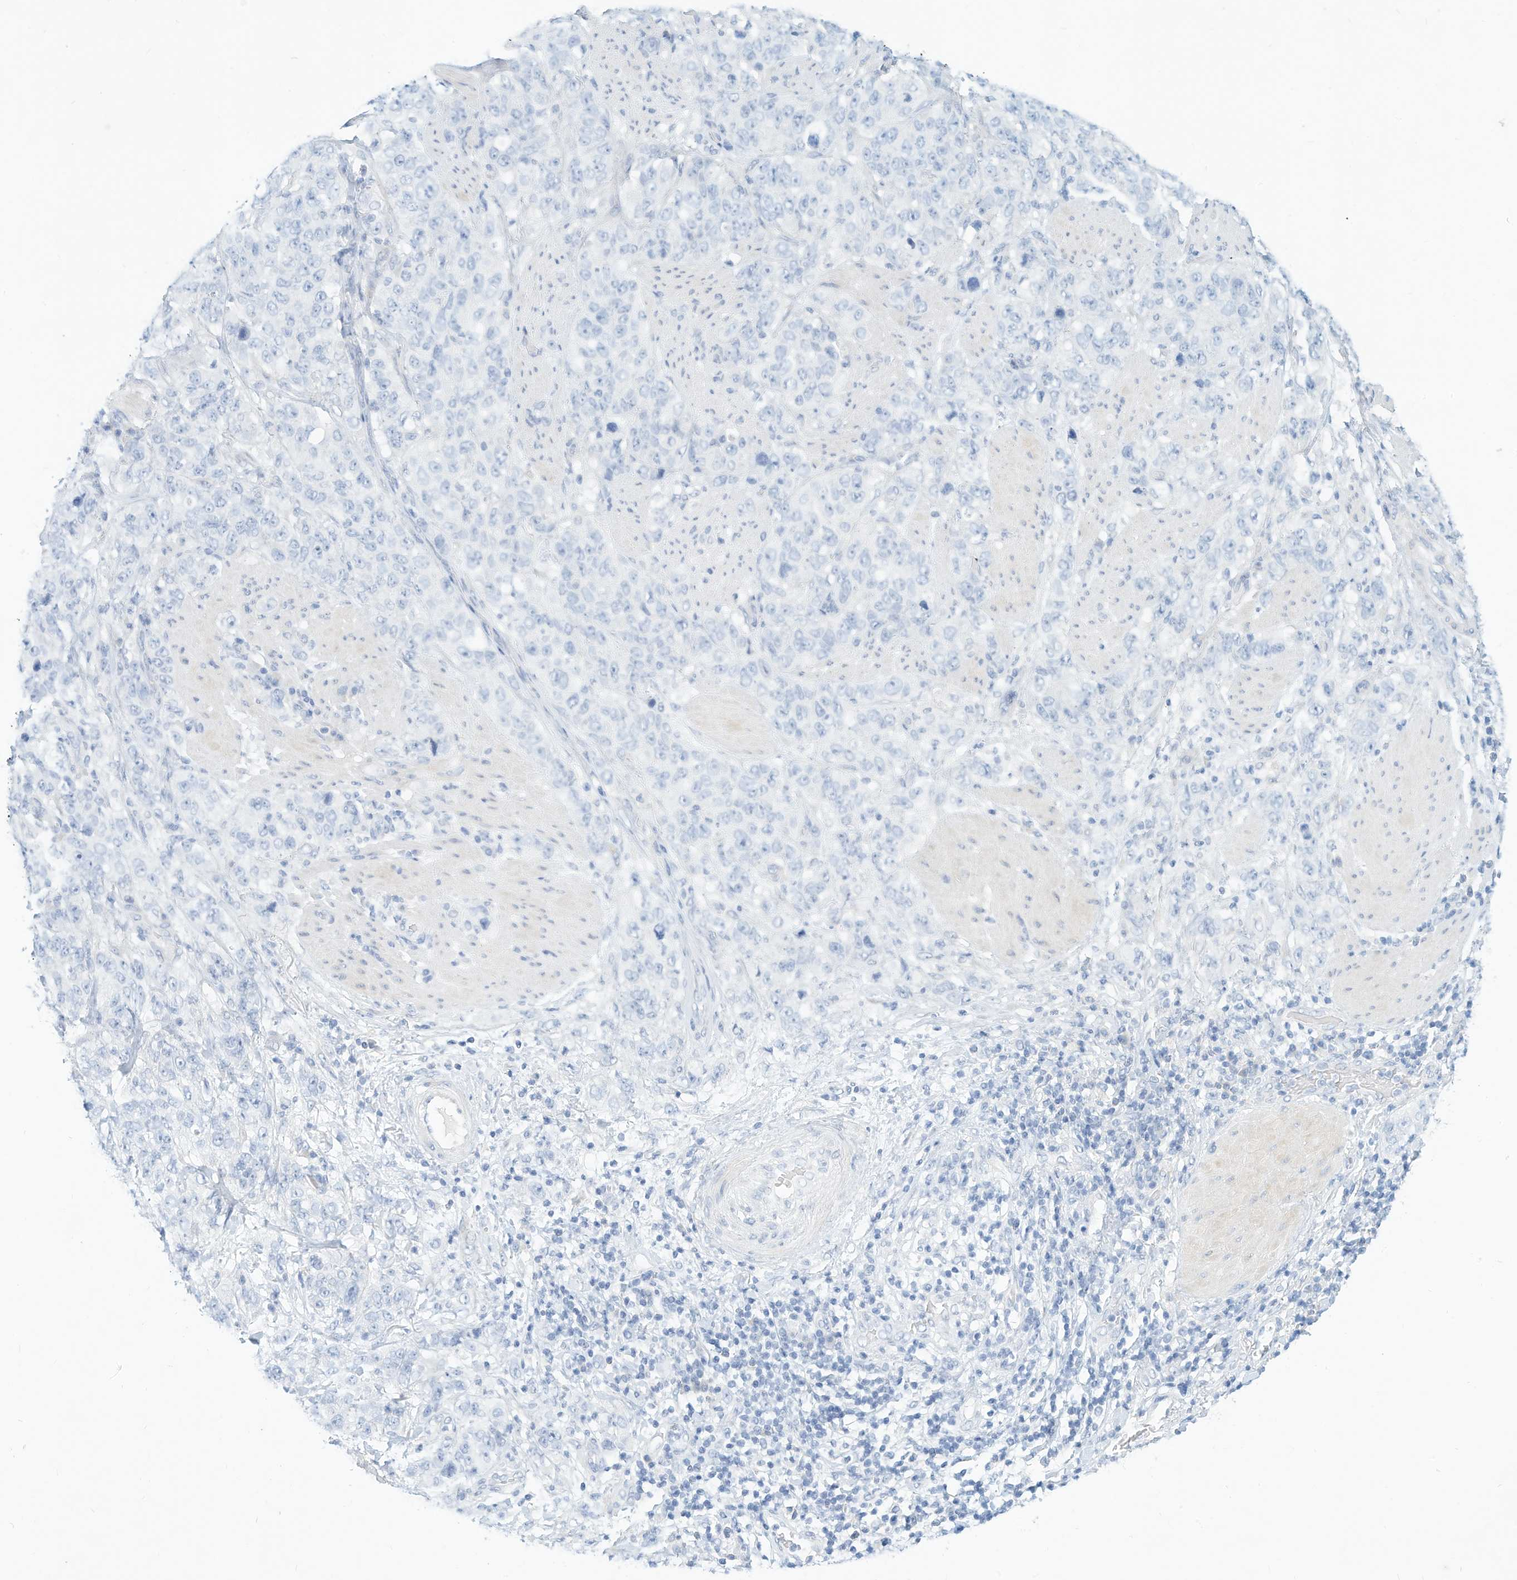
{"staining": {"intensity": "negative", "quantity": "none", "location": "none"}, "tissue": "stomach cancer", "cell_type": "Tumor cells", "image_type": "cancer", "snomed": [{"axis": "morphology", "description": "Adenocarcinoma, NOS"}, {"axis": "topography", "description": "Stomach"}], "caption": "IHC histopathology image of human stomach cancer stained for a protein (brown), which reveals no expression in tumor cells.", "gene": "SPOCD1", "patient": {"sex": "male", "age": 48}}